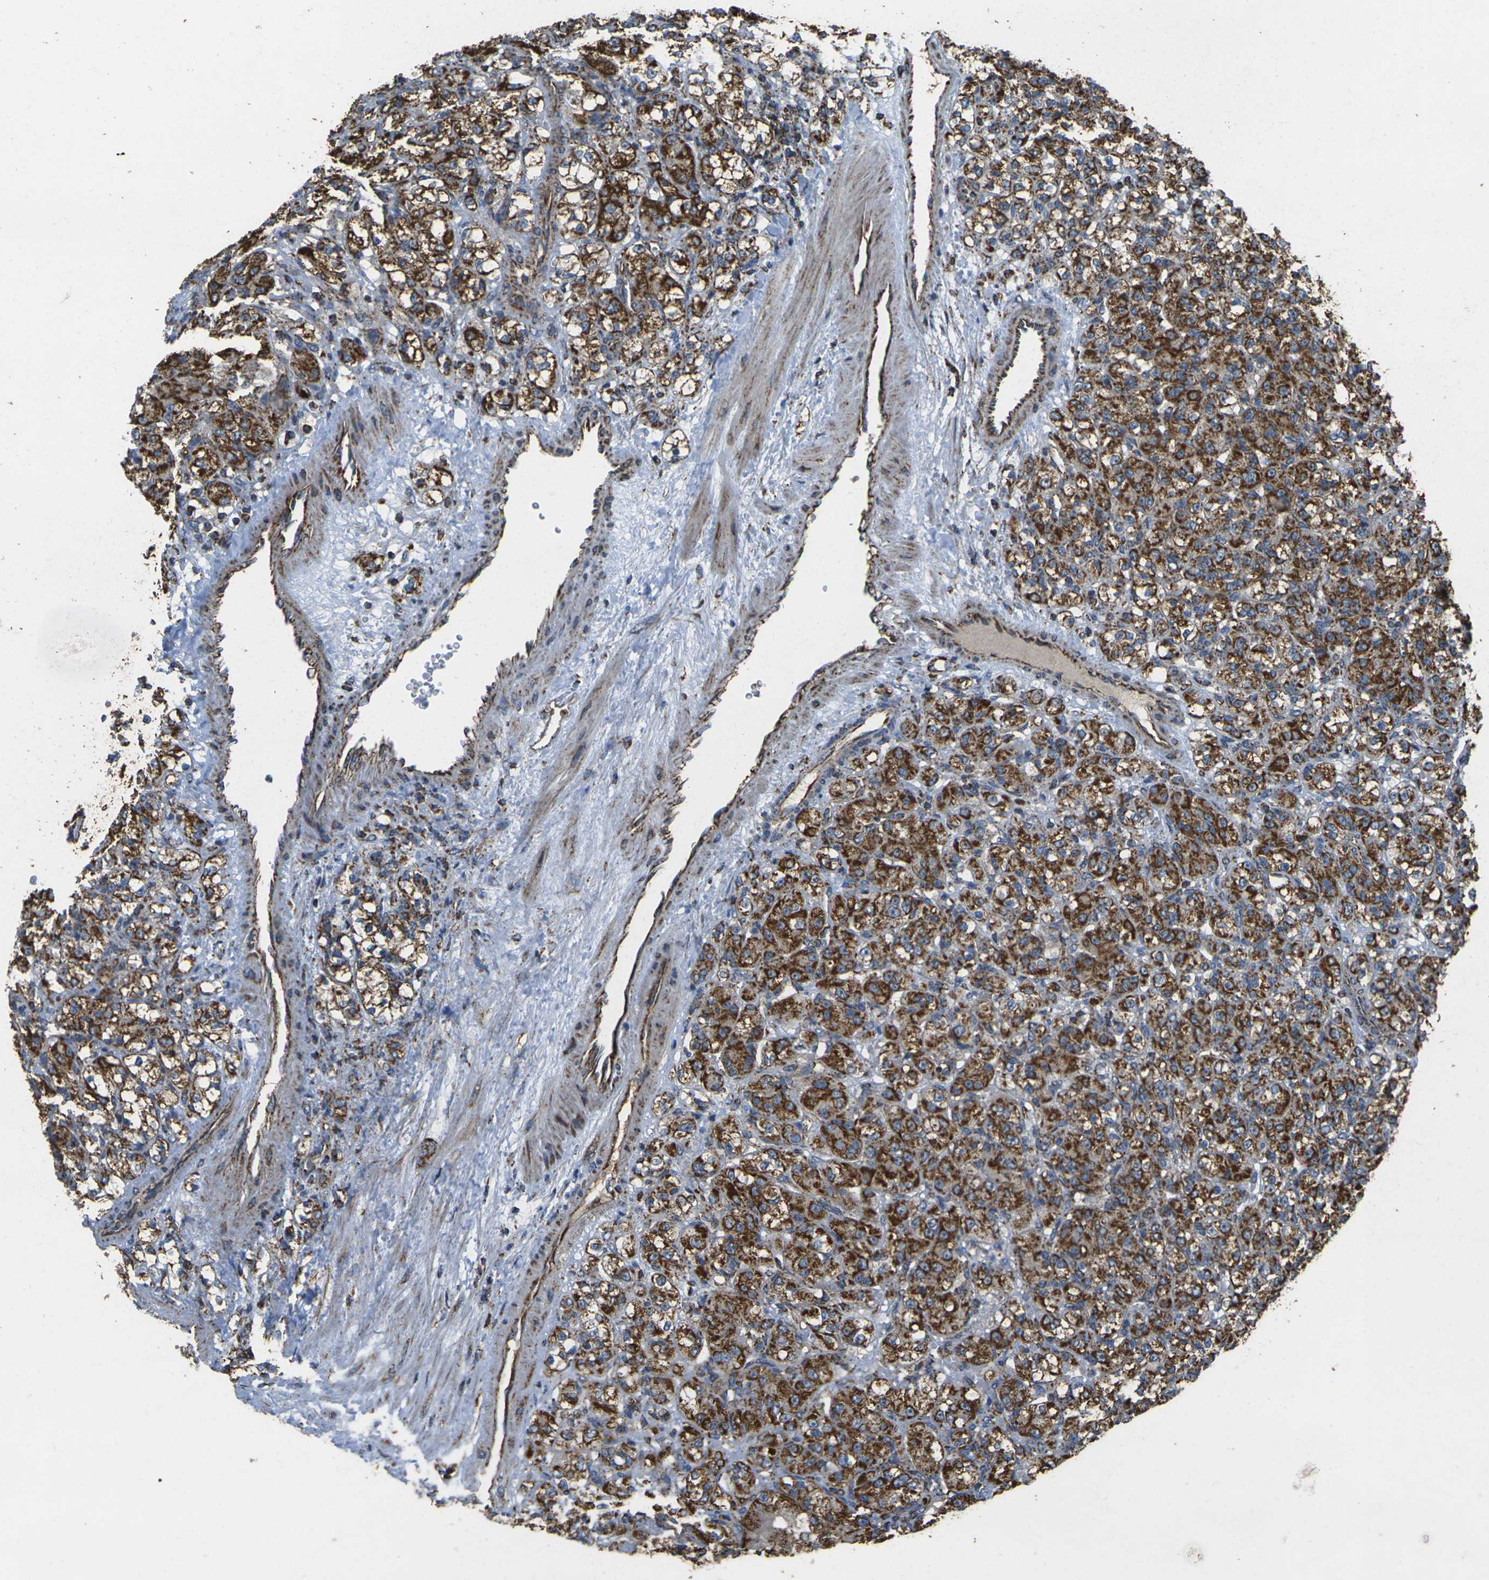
{"staining": {"intensity": "strong", "quantity": ">75%", "location": "cytoplasmic/membranous"}, "tissue": "renal cancer", "cell_type": "Tumor cells", "image_type": "cancer", "snomed": [{"axis": "morphology", "description": "Adenocarcinoma, NOS"}, {"axis": "topography", "description": "Kidney"}], "caption": "Immunohistochemical staining of adenocarcinoma (renal) displays strong cytoplasmic/membranous protein positivity in about >75% of tumor cells. The staining was performed using DAB to visualize the protein expression in brown, while the nuclei were stained in blue with hematoxylin (Magnification: 20x).", "gene": "KLHL5", "patient": {"sex": "male", "age": 61}}